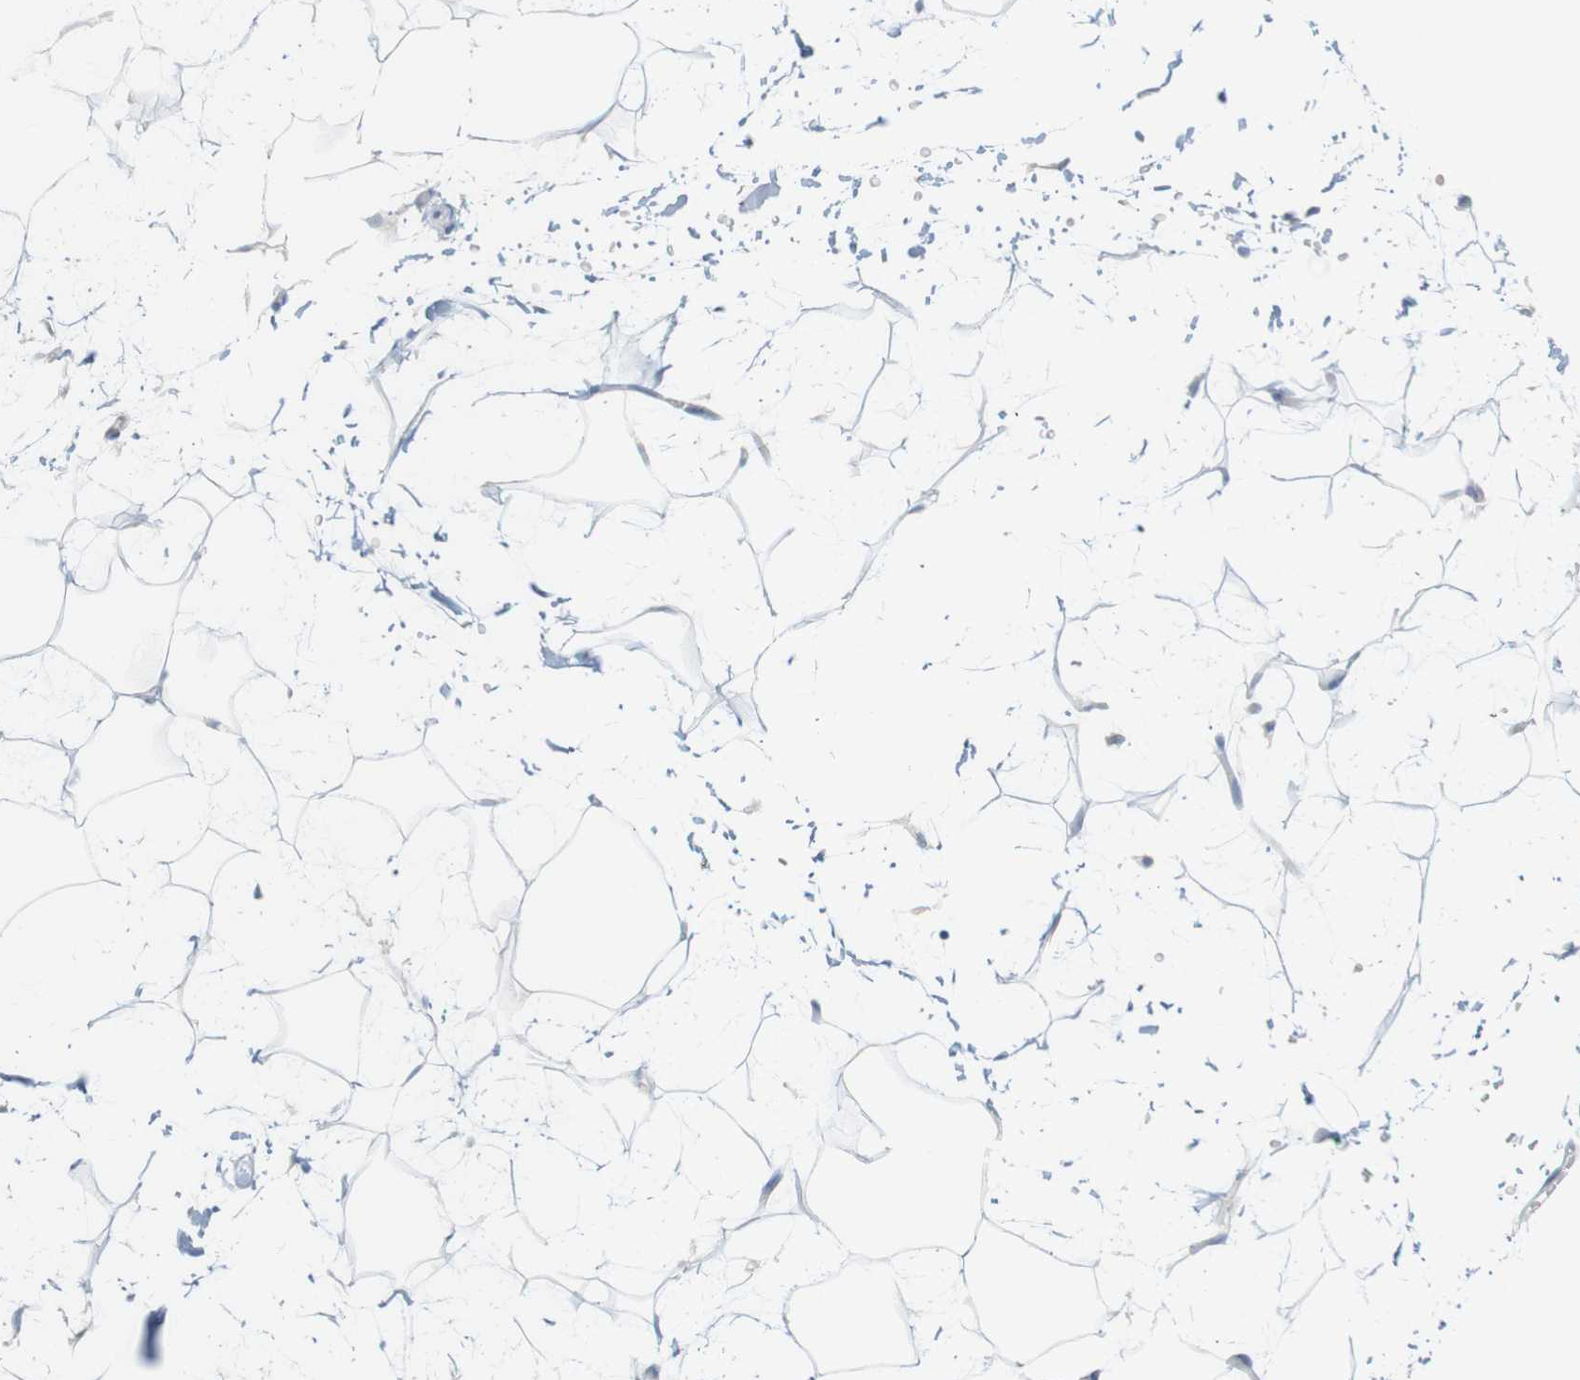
{"staining": {"intensity": "negative", "quantity": "none", "location": "none"}, "tissue": "adipose tissue", "cell_type": "Adipocytes", "image_type": "normal", "snomed": [{"axis": "morphology", "description": "Normal tissue, NOS"}, {"axis": "topography", "description": "Soft tissue"}], "caption": "This is an immunohistochemistry photomicrograph of benign human adipose tissue. There is no staining in adipocytes.", "gene": "RGS9", "patient": {"sex": "male", "age": 72}}